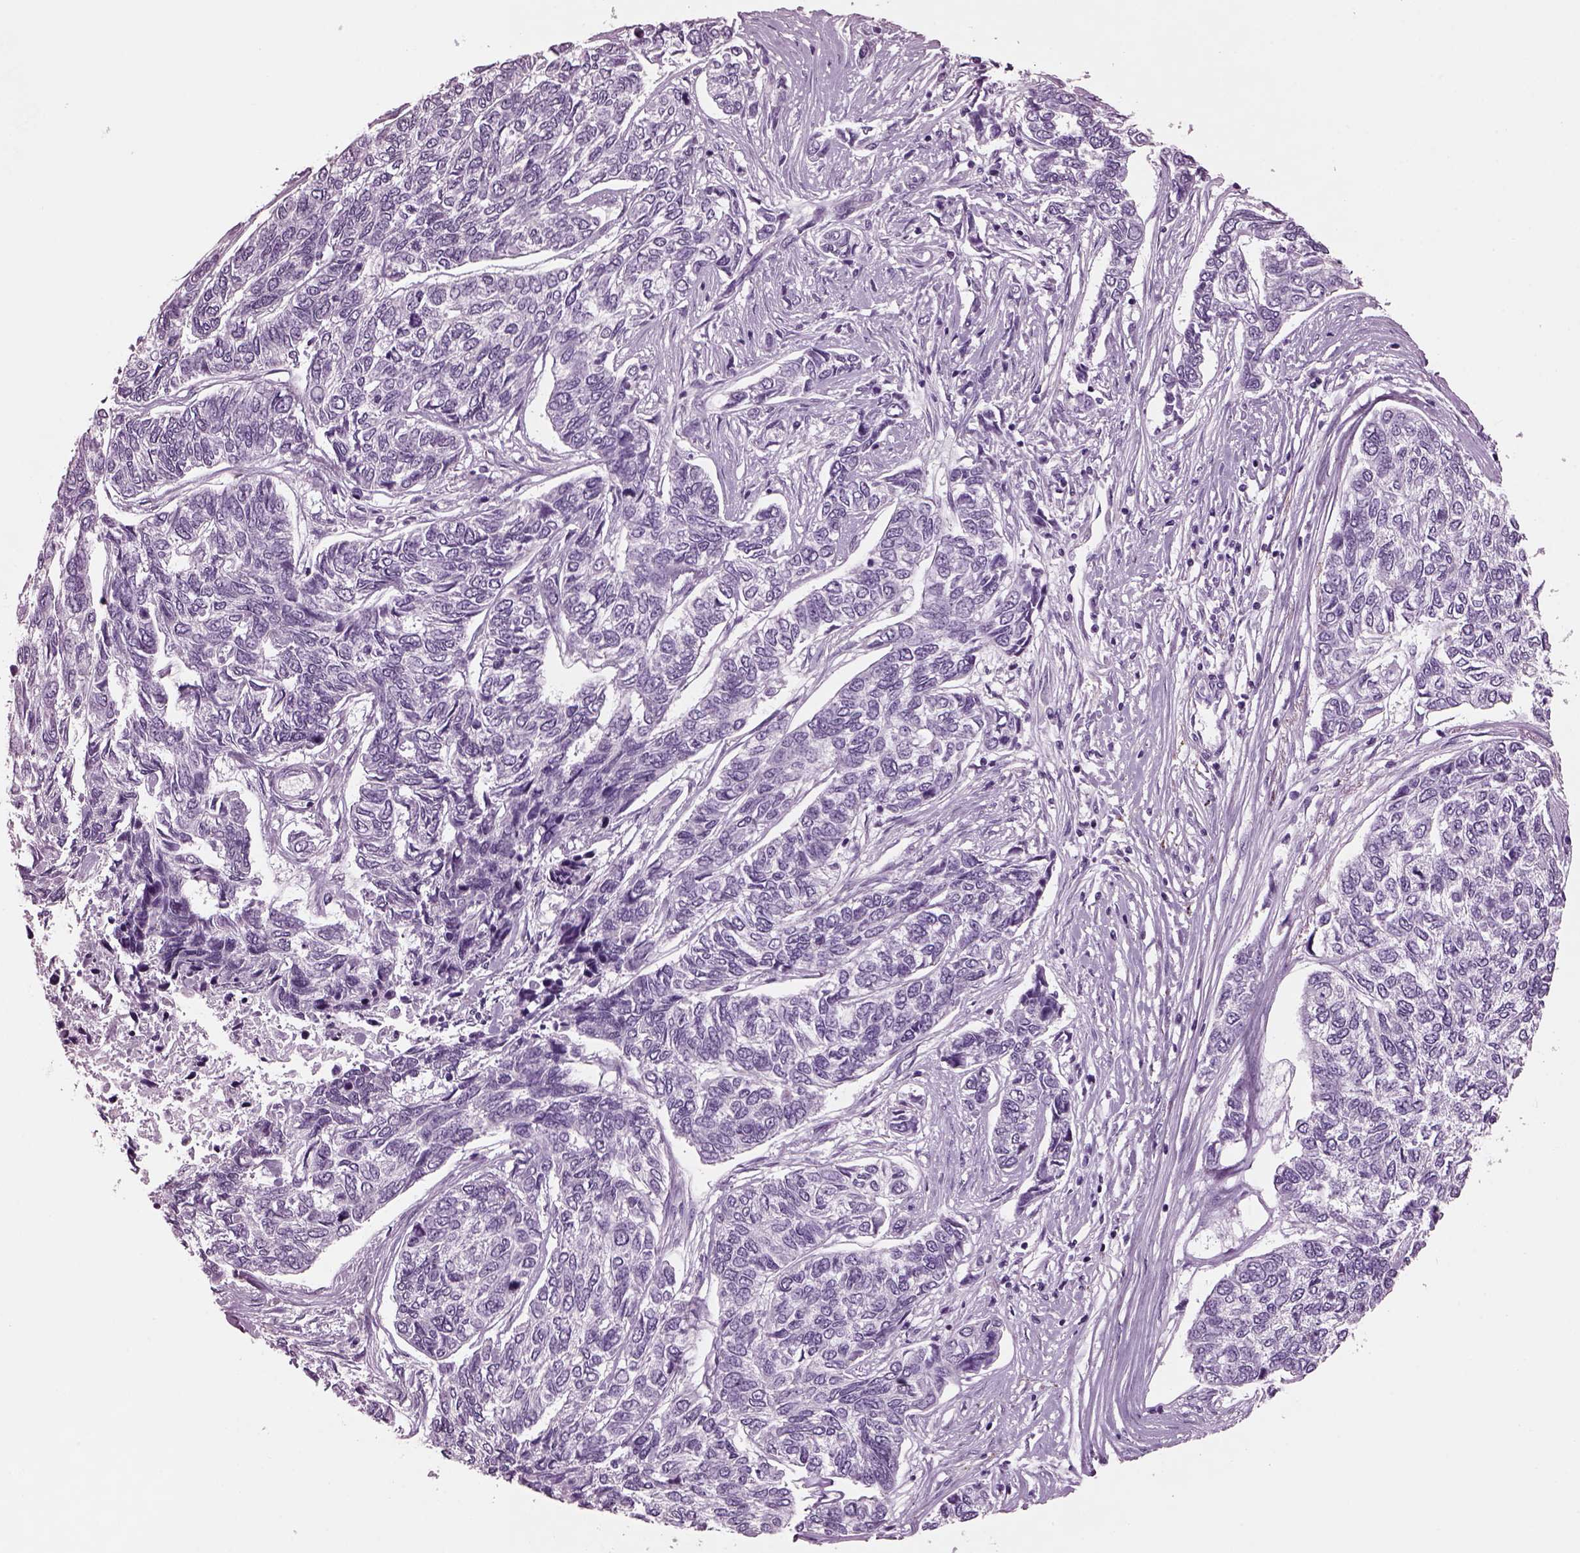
{"staining": {"intensity": "negative", "quantity": "none", "location": "none"}, "tissue": "skin cancer", "cell_type": "Tumor cells", "image_type": "cancer", "snomed": [{"axis": "morphology", "description": "Basal cell carcinoma"}, {"axis": "topography", "description": "Skin"}], "caption": "Tumor cells are negative for brown protein staining in skin basal cell carcinoma.", "gene": "PRR9", "patient": {"sex": "female", "age": 65}}